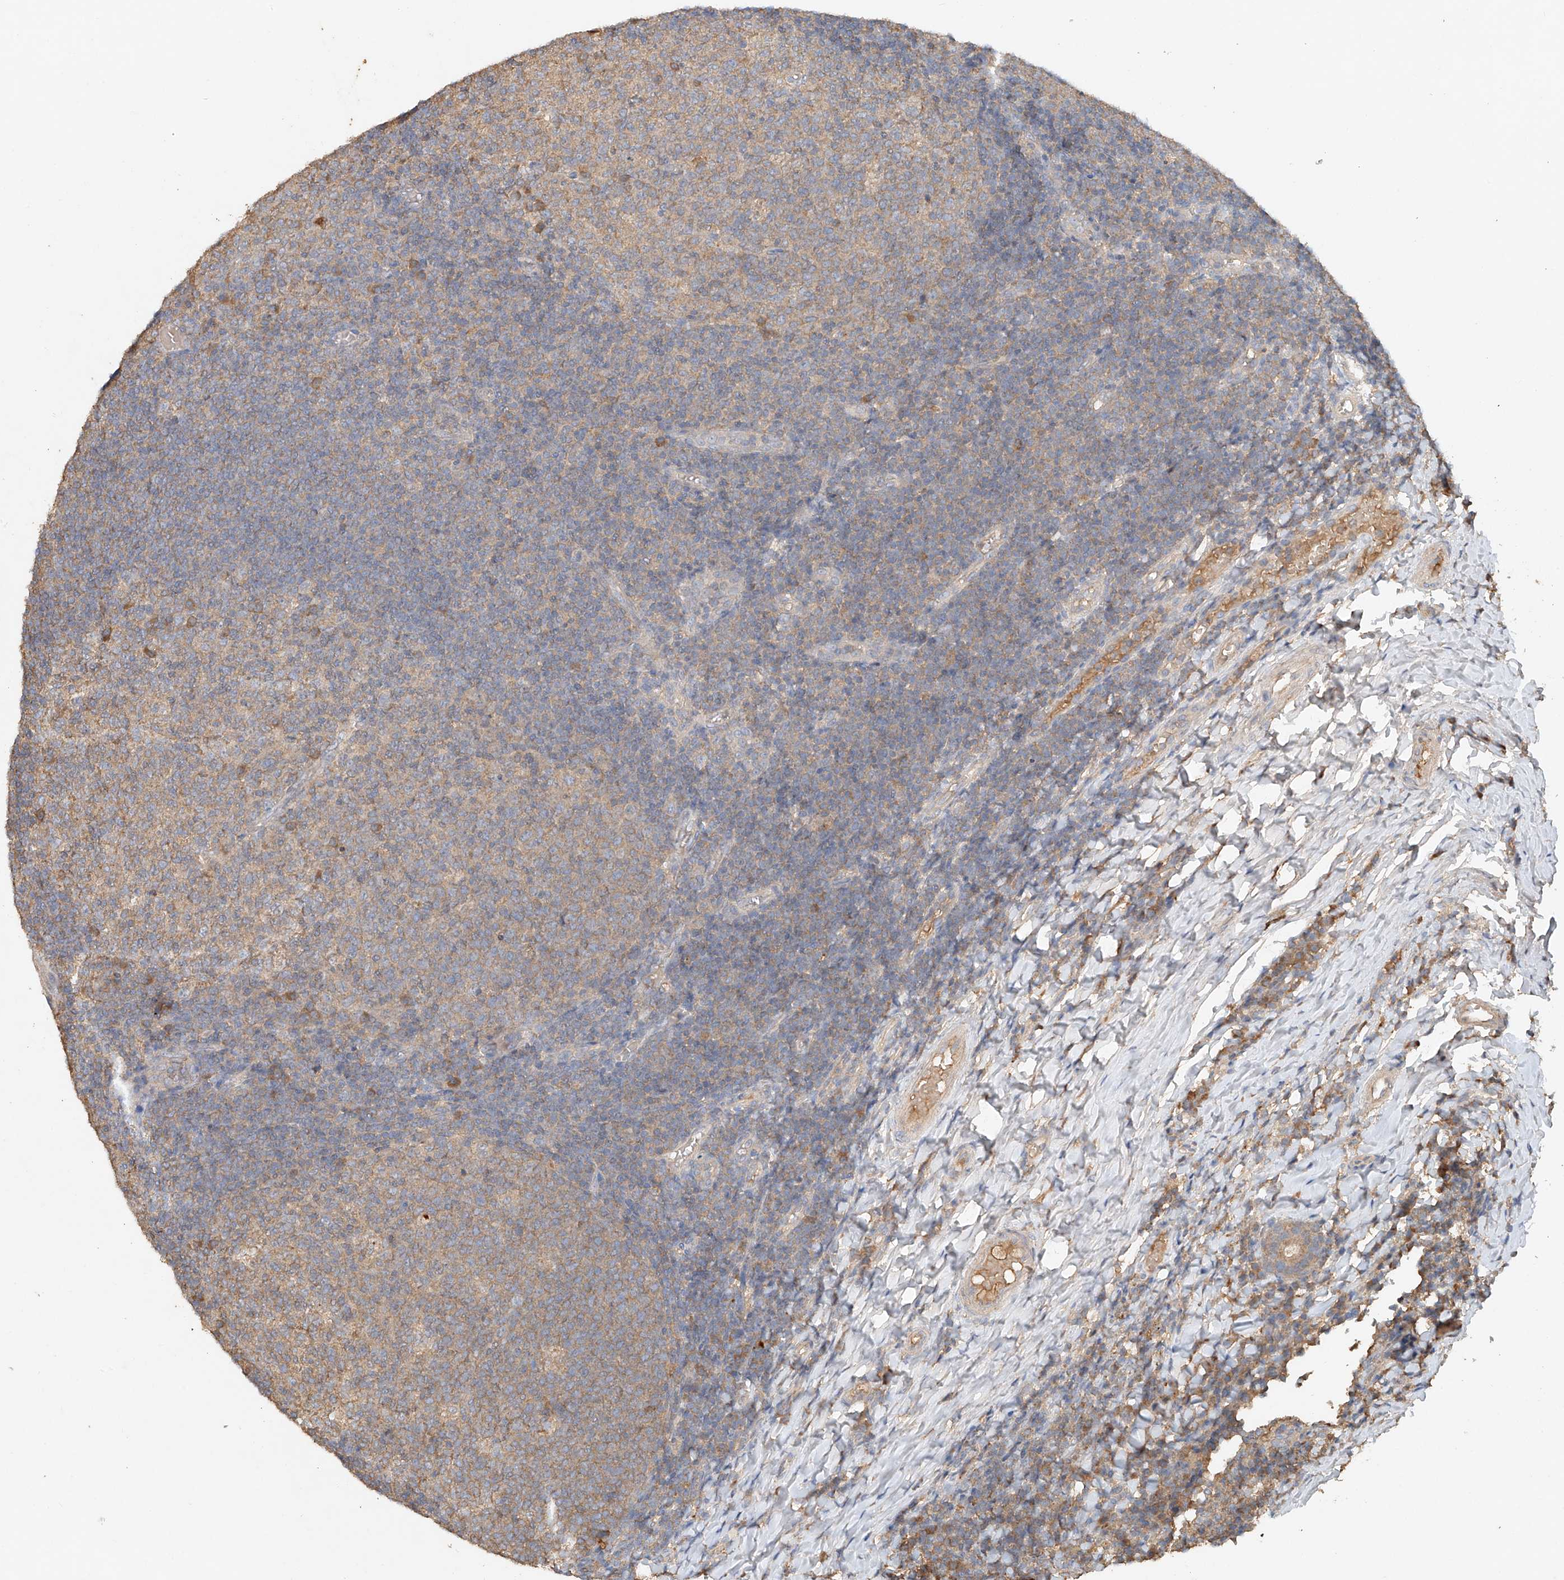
{"staining": {"intensity": "moderate", "quantity": ">75%", "location": "cytoplasmic/membranous"}, "tissue": "tonsil", "cell_type": "Germinal center cells", "image_type": "normal", "snomed": [{"axis": "morphology", "description": "Normal tissue, NOS"}, {"axis": "topography", "description": "Tonsil"}], "caption": "IHC image of unremarkable tonsil: tonsil stained using immunohistochemistry (IHC) displays medium levels of moderate protein expression localized specifically in the cytoplasmic/membranous of germinal center cells, appearing as a cytoplasmic/membranous brown color.", "gene": "GNB1L", "patient": {"sex": "female", "age": 19}}